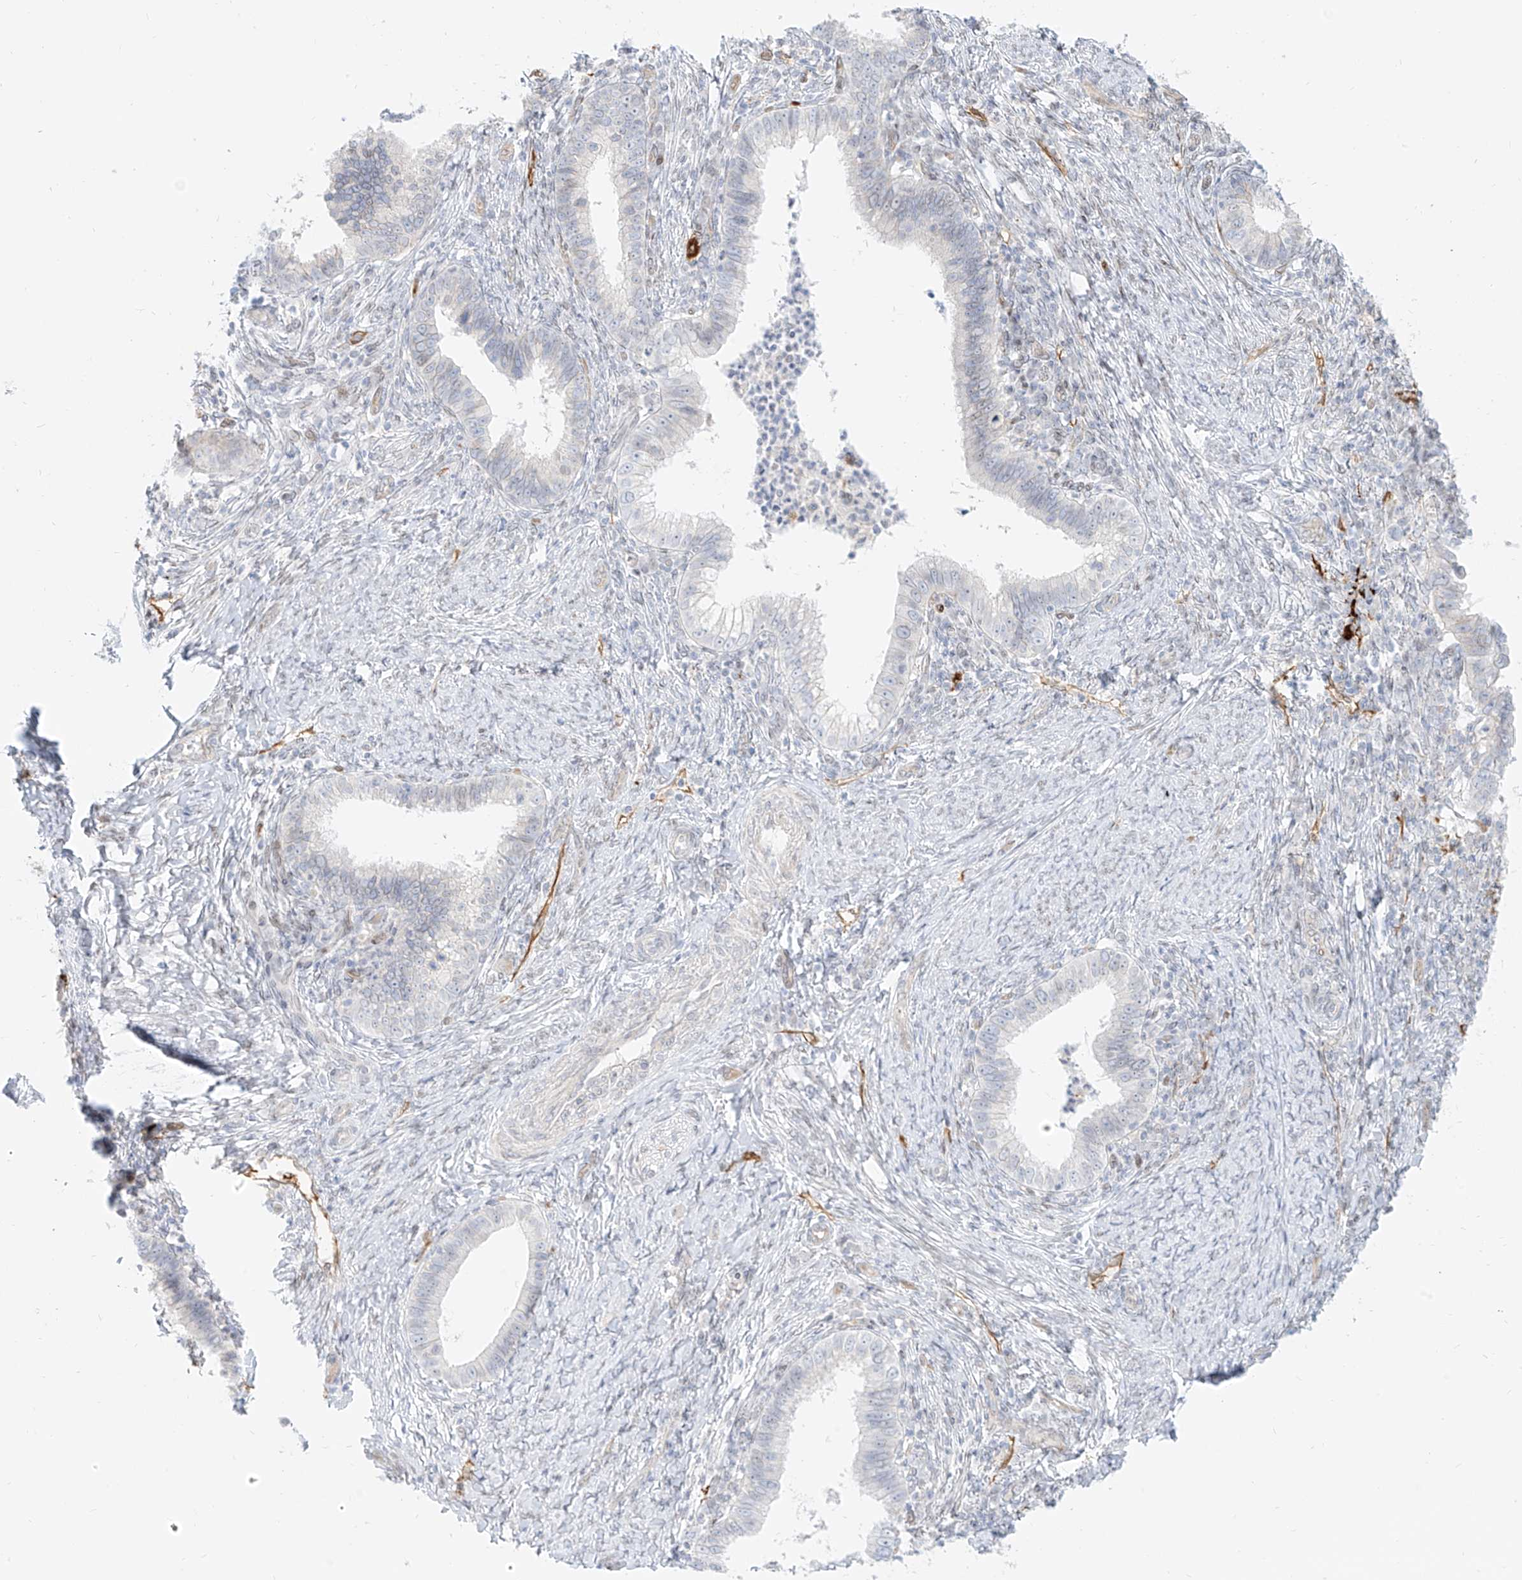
{"staining": {"intensity": "negative", "quantity": "none", "location": "none"}, "tissue": "cervical cancer", "cell_type": "Tumor cells", "image_type": "cancer", "snomed": [{"axis": "morphology", "description": "Adenocarcinoma, NOS"}, {"axis": "topography", "description": "Cervix"}], "caption": "Tumor cells are negative for protein expression in human cervical adenocarcinoma.", "gene": "NHSL1", "patient": {"sex": "female", "age": 36}}